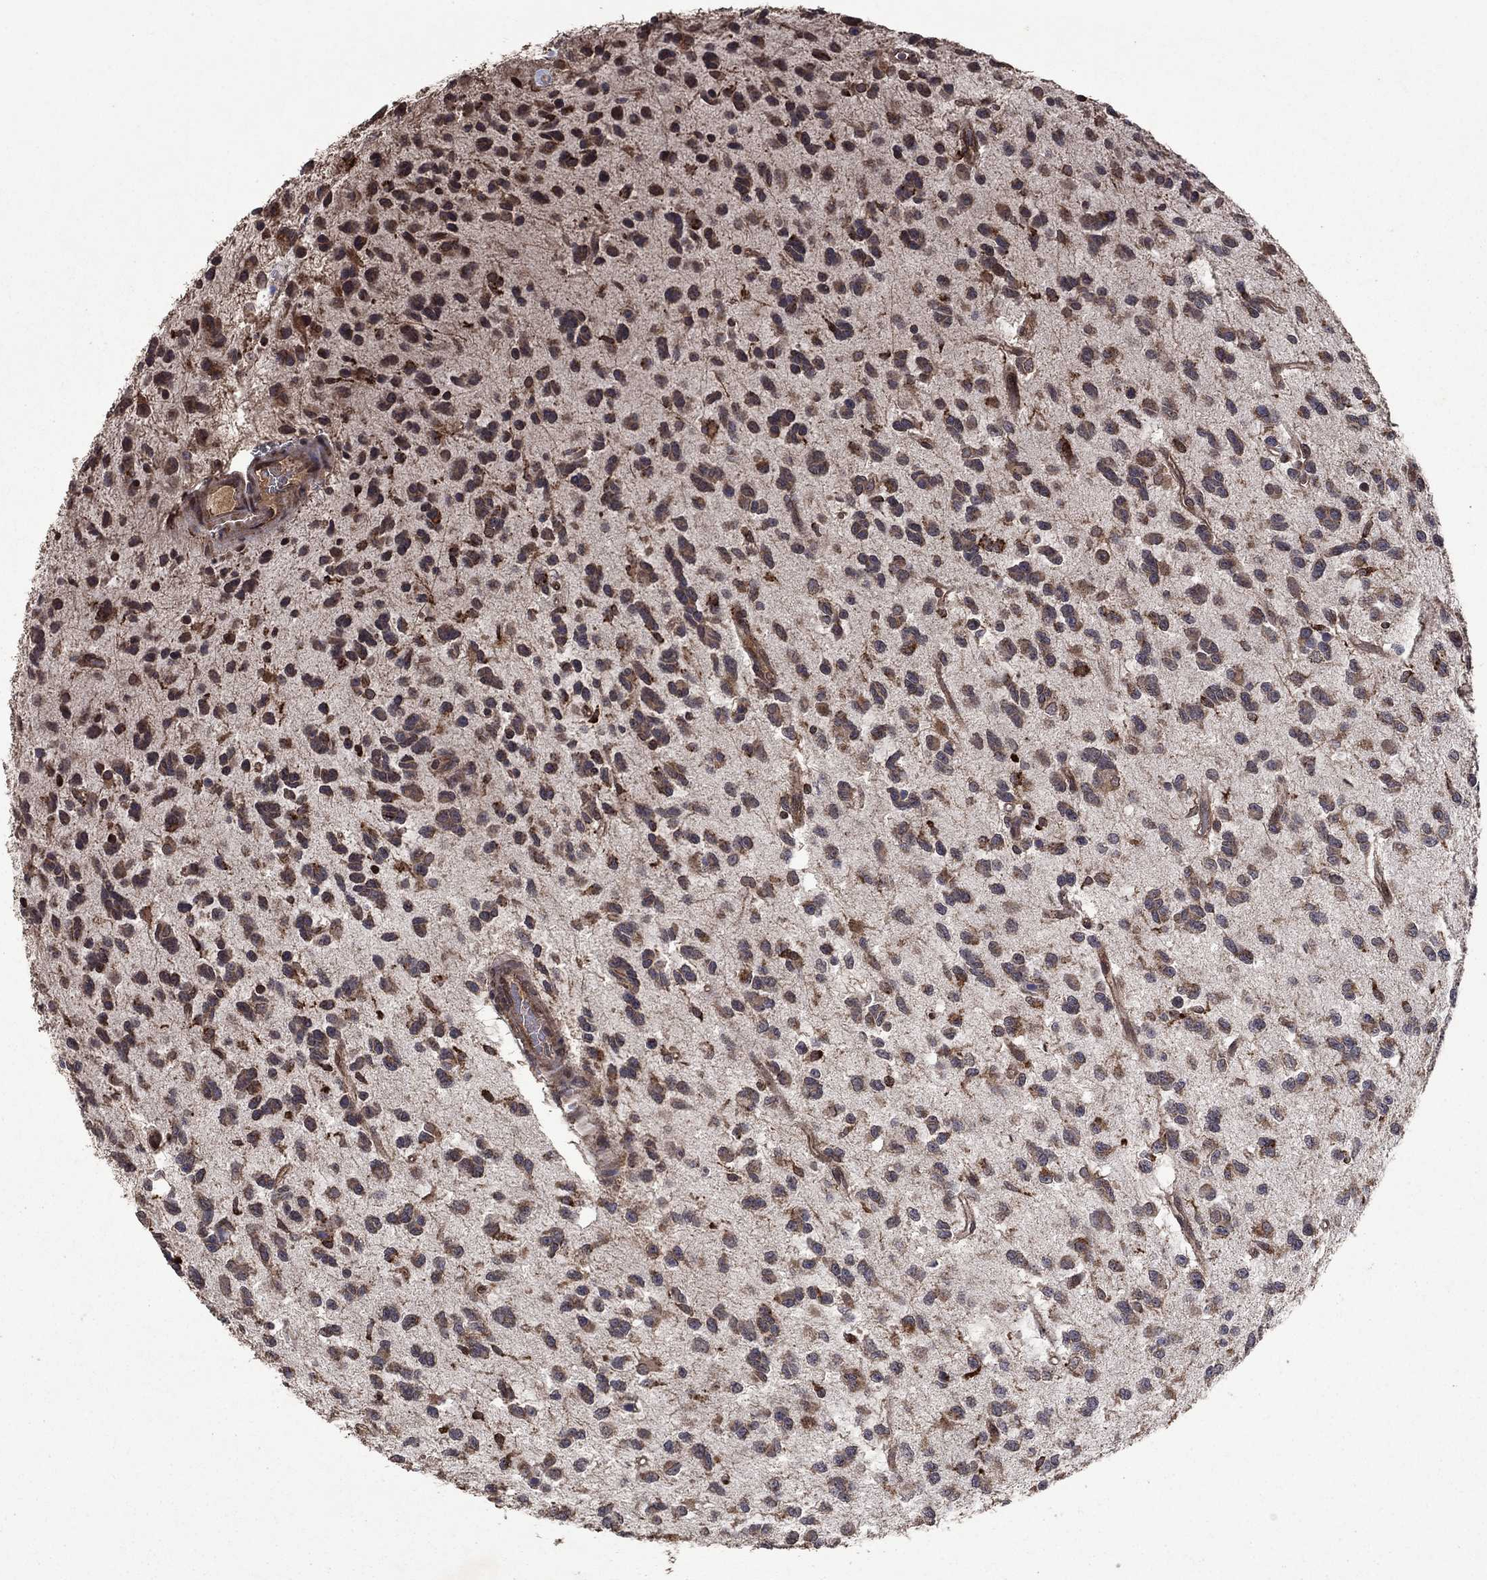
{"staining": {"intensity": "moderate", "quantity": "25%-75%", "location": "cytoplasmic/membranous"}, "tissue": "glioma", "cell_type": "Tumor cells", "image_type": "cancer", "snomed": [{"axis": "morphology", "description": "Glioma, malignant, Low grade"}, {"axis": "topography", "description": "Brain"}], "caption": "Malignant glioma (low-grade) stained with a brown dye exhibits moderate cytoplasmic/membranous positive staining in approximately 25%-75% of tumor cells.", "gene": "DHRS1", "patient": {"sex": "female", "age": 45}}